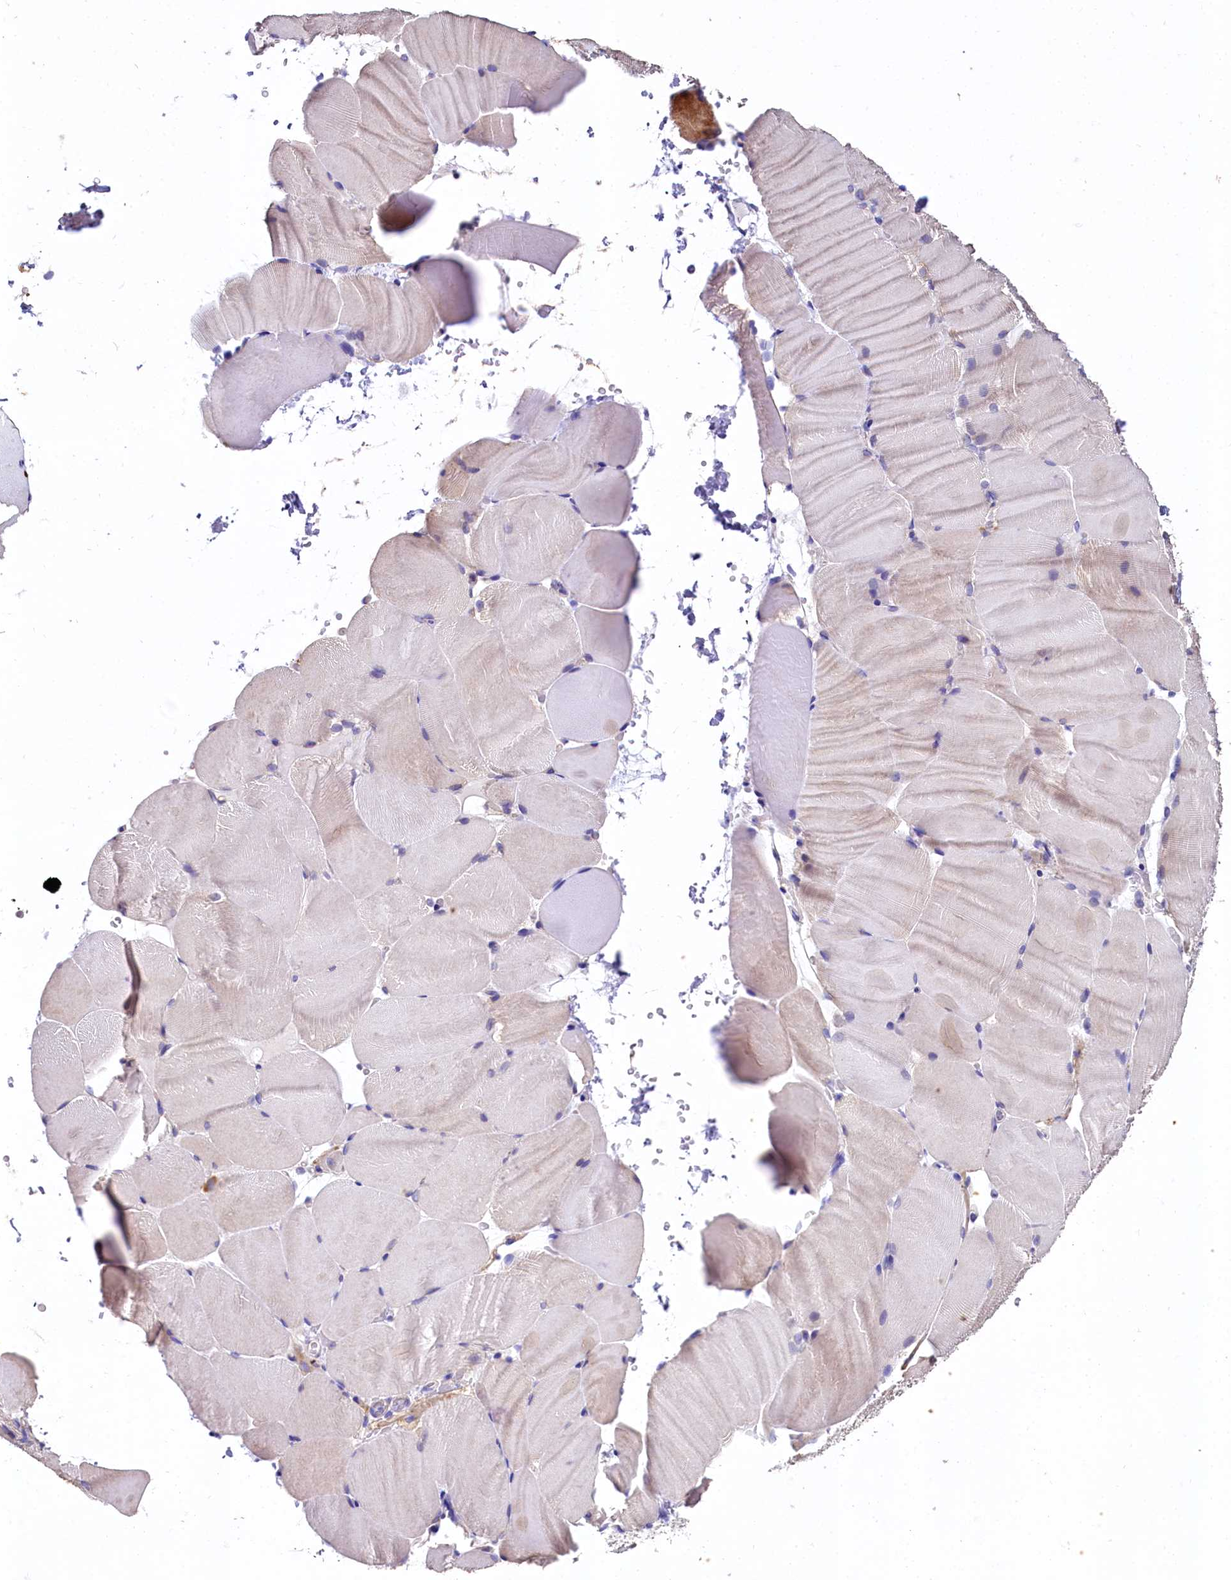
{"staining": {"intensity": "weak", "quantity": "<25%", "location": "cytoplasmic/membranous"}, "tissue": "skeletal muscle", "cell_type": "Myocytes", "image_type": "normal", "snomed": [{"axis": "morphology", "description": "Normal tissue, NOS"}, {"axis": "topography", "description": "Skeletal muscle"}, {"axis": "topography", "description": "Parathyroid gland"}], "caption": "Immunohistochemistry photomicrograph of normal human skeletal muscle stained for a protein (brown), which displays no positivity in myocytes.", "gene": "QARS1", "patient": {"sex": "female", "age": 37}}